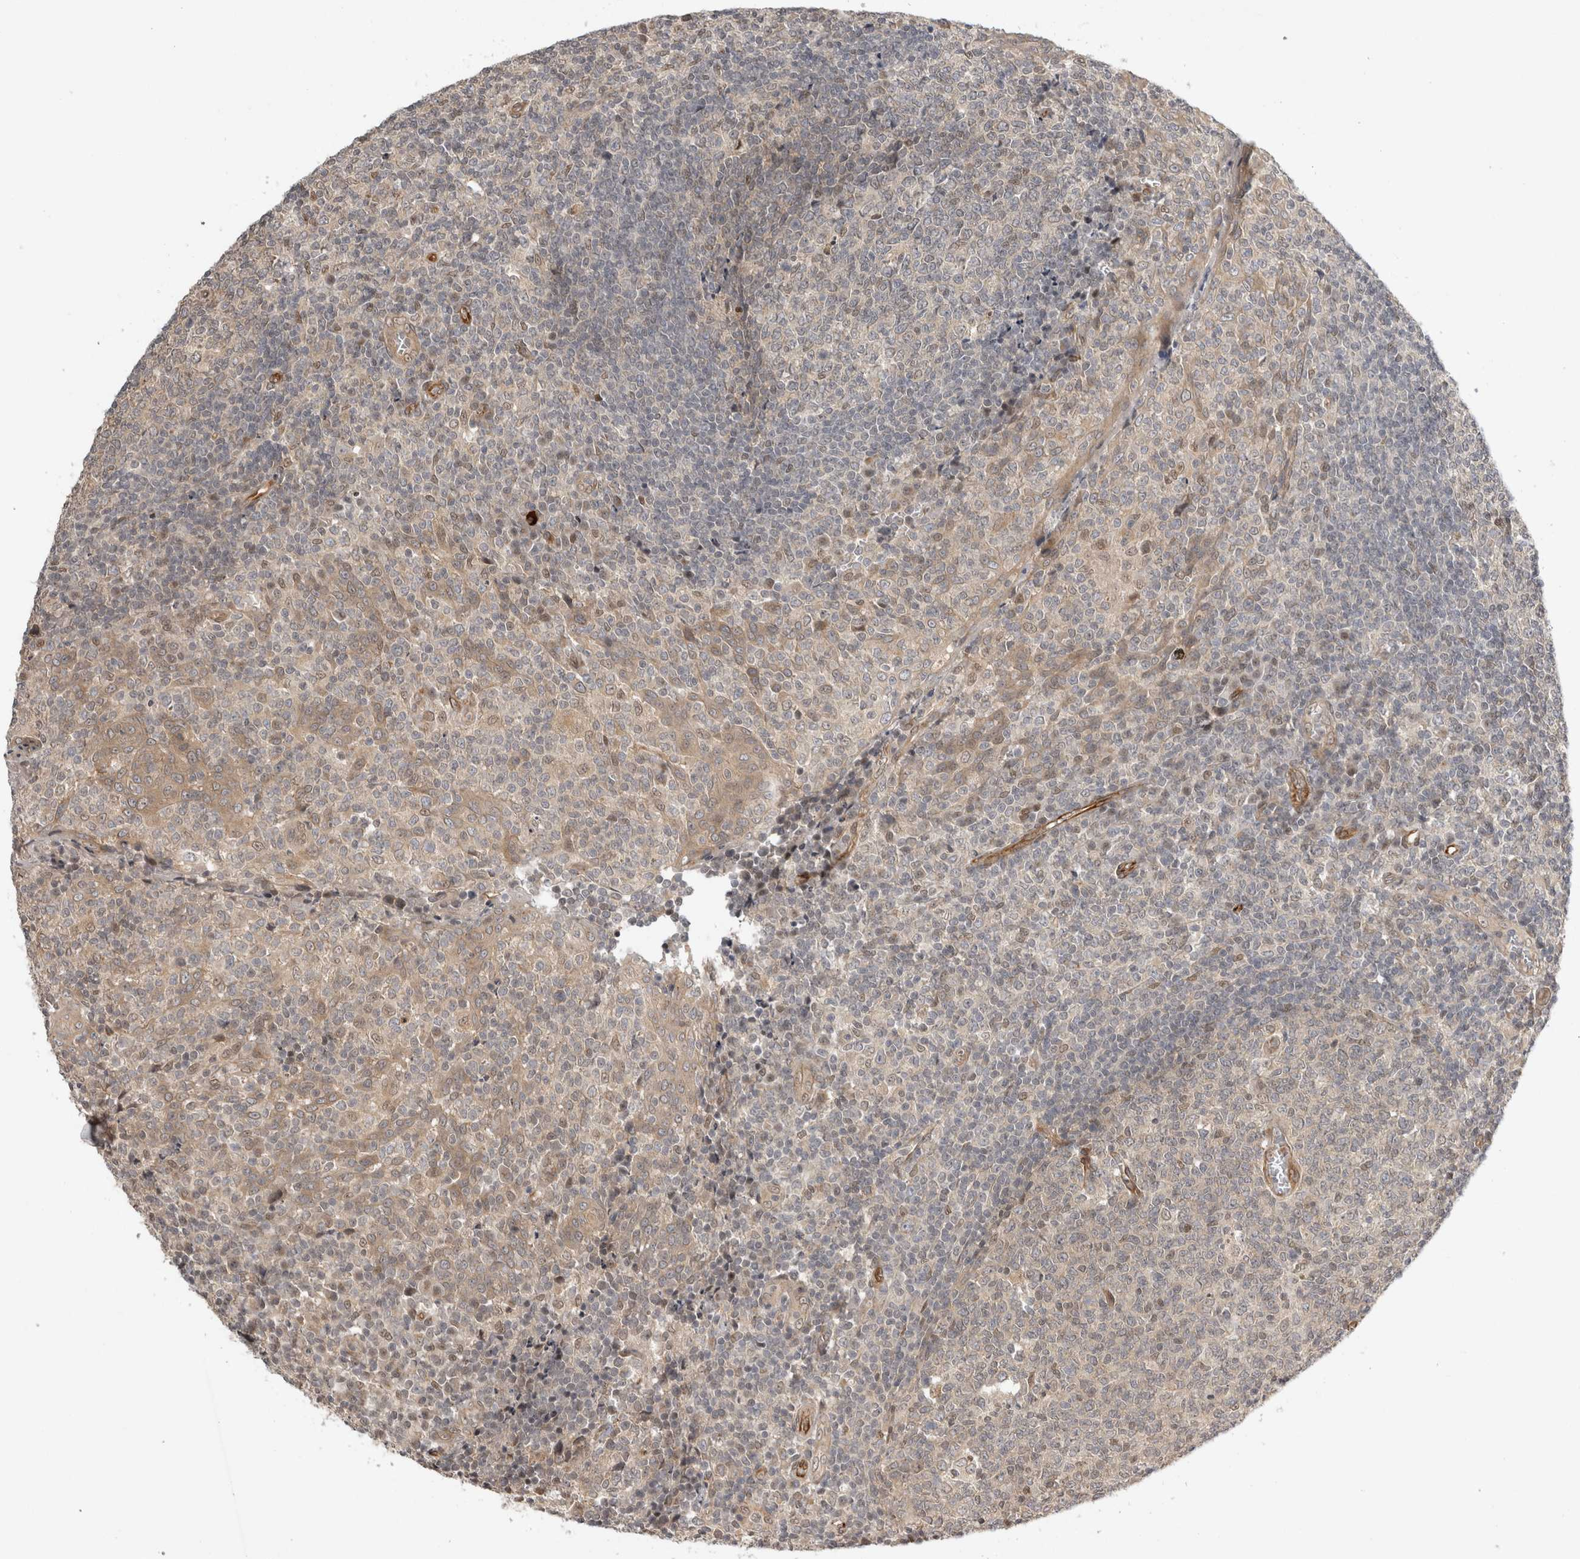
{"staining": {"intensity": "weak", "quantity": "<25%", "location": "nuclear"}, "tissue": "tonsil", "cell_type": "Germinal center cells", "image_type": "normal", "snomed": [{"axis": "morphology", "description": "Normal tissue, NOS"}, {"axis": "topography", "description": "Tonsil"}], "caption": "This is a micrograph of IHC staining of unremarkable tonsil, which shows no positivity in germinal center cells. Nuclei are stained in blue.", "gene": "ZNF318", "patient": {"sex": "female", "age": 19}}